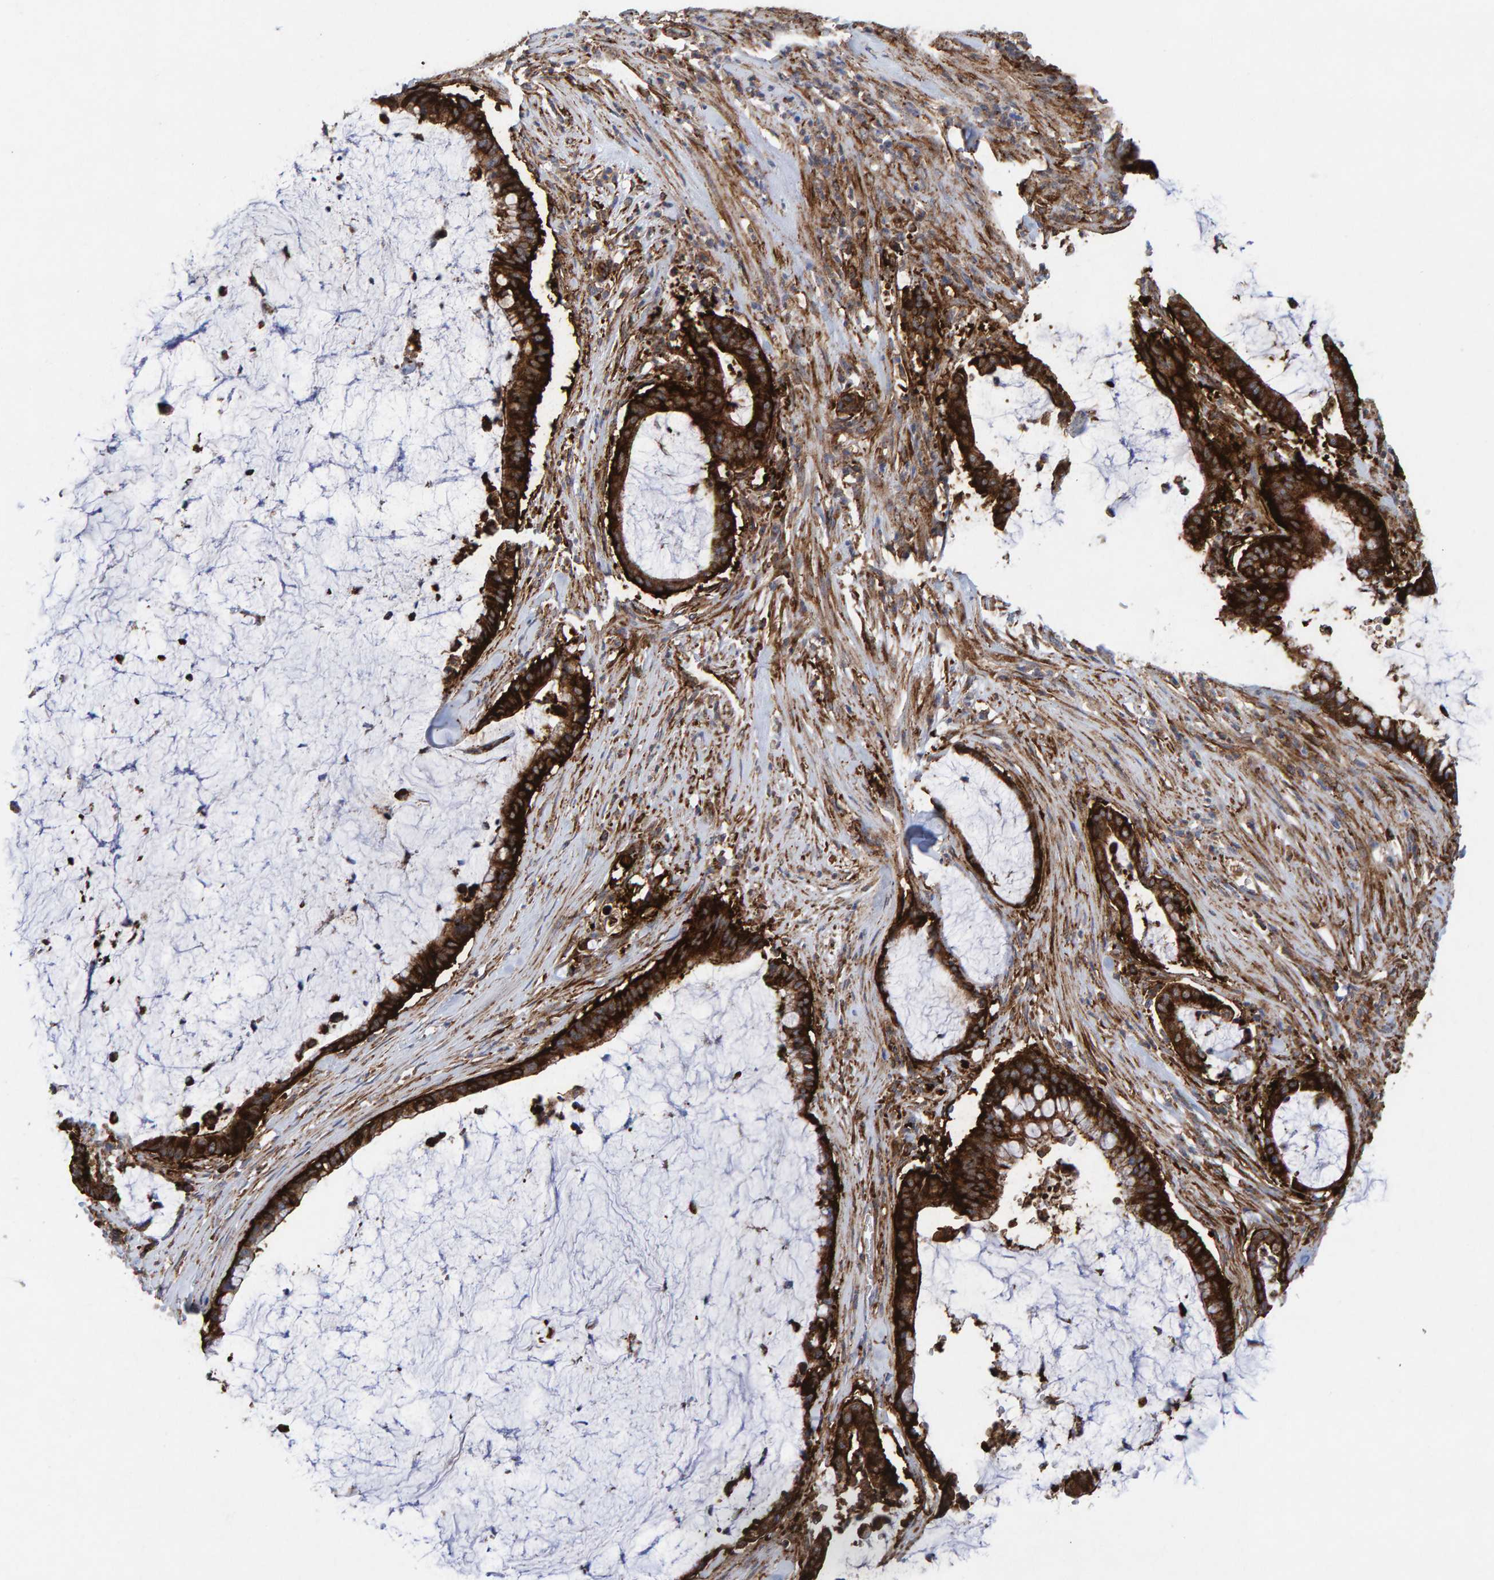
{"staining": {"intensity": "strong", "quantity": ">75%", "location": "cytoplasmic/membranous"}, "tissue": "pancreatic cancer", "cell_type": "Tumor cells", "image_type": "cancer", "snomed": [{"axis": "morphology", "description": "Adenocarcinoma, NOS"}, {"axis": "topography", "description": "Pancreas"}], "caption": "The photomicrograph displays staining of pancreatic adenocarcinoma, revealing strong cytoplasmic/membranous protein expression (brown color) within tumor cells.", "gene": "MVP", "patient": {"sex": "male", "age": 41}}